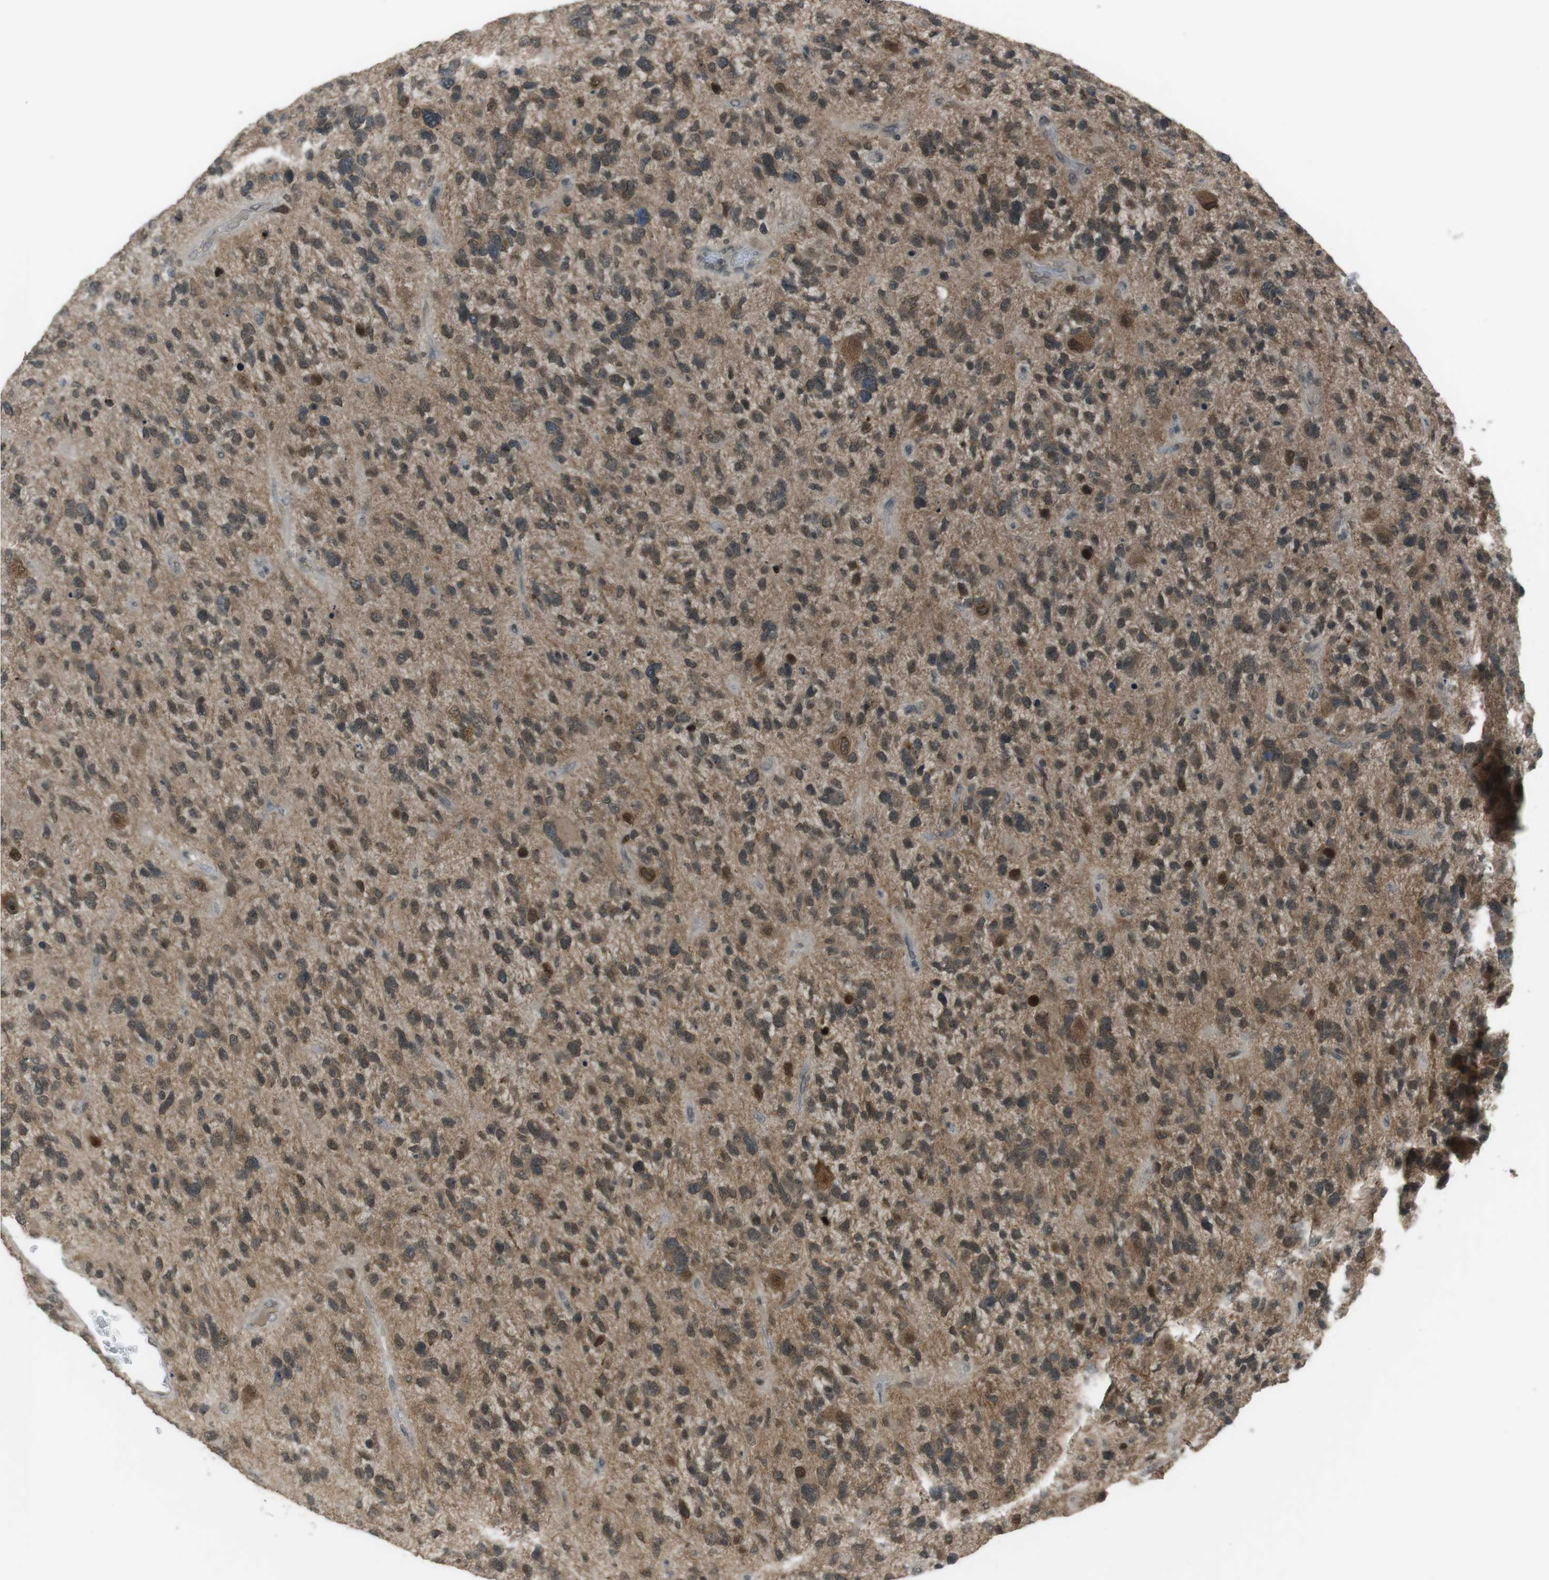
{"staining": {"intensity": "moderate", "quantity": ">75%", "location": "cytoplasmic/membranous,nuclear"}, "tissue": "glioma", "cell_type": "Tumor cells", "image_type": "cancer", "snomed": [{"axis": "morphology", "description": "Glioma, malignant, High grade"}, {"axis": "topography", "description": "Brain"}], "caption": "A brown stain labels moderate cytoplasmic/membranous and nuclear expression of a protein in human malignant glioma (high-grade) tumor cells.", "gene": "SLITRK5", "patient": {"sex": "female", "age": 58}}